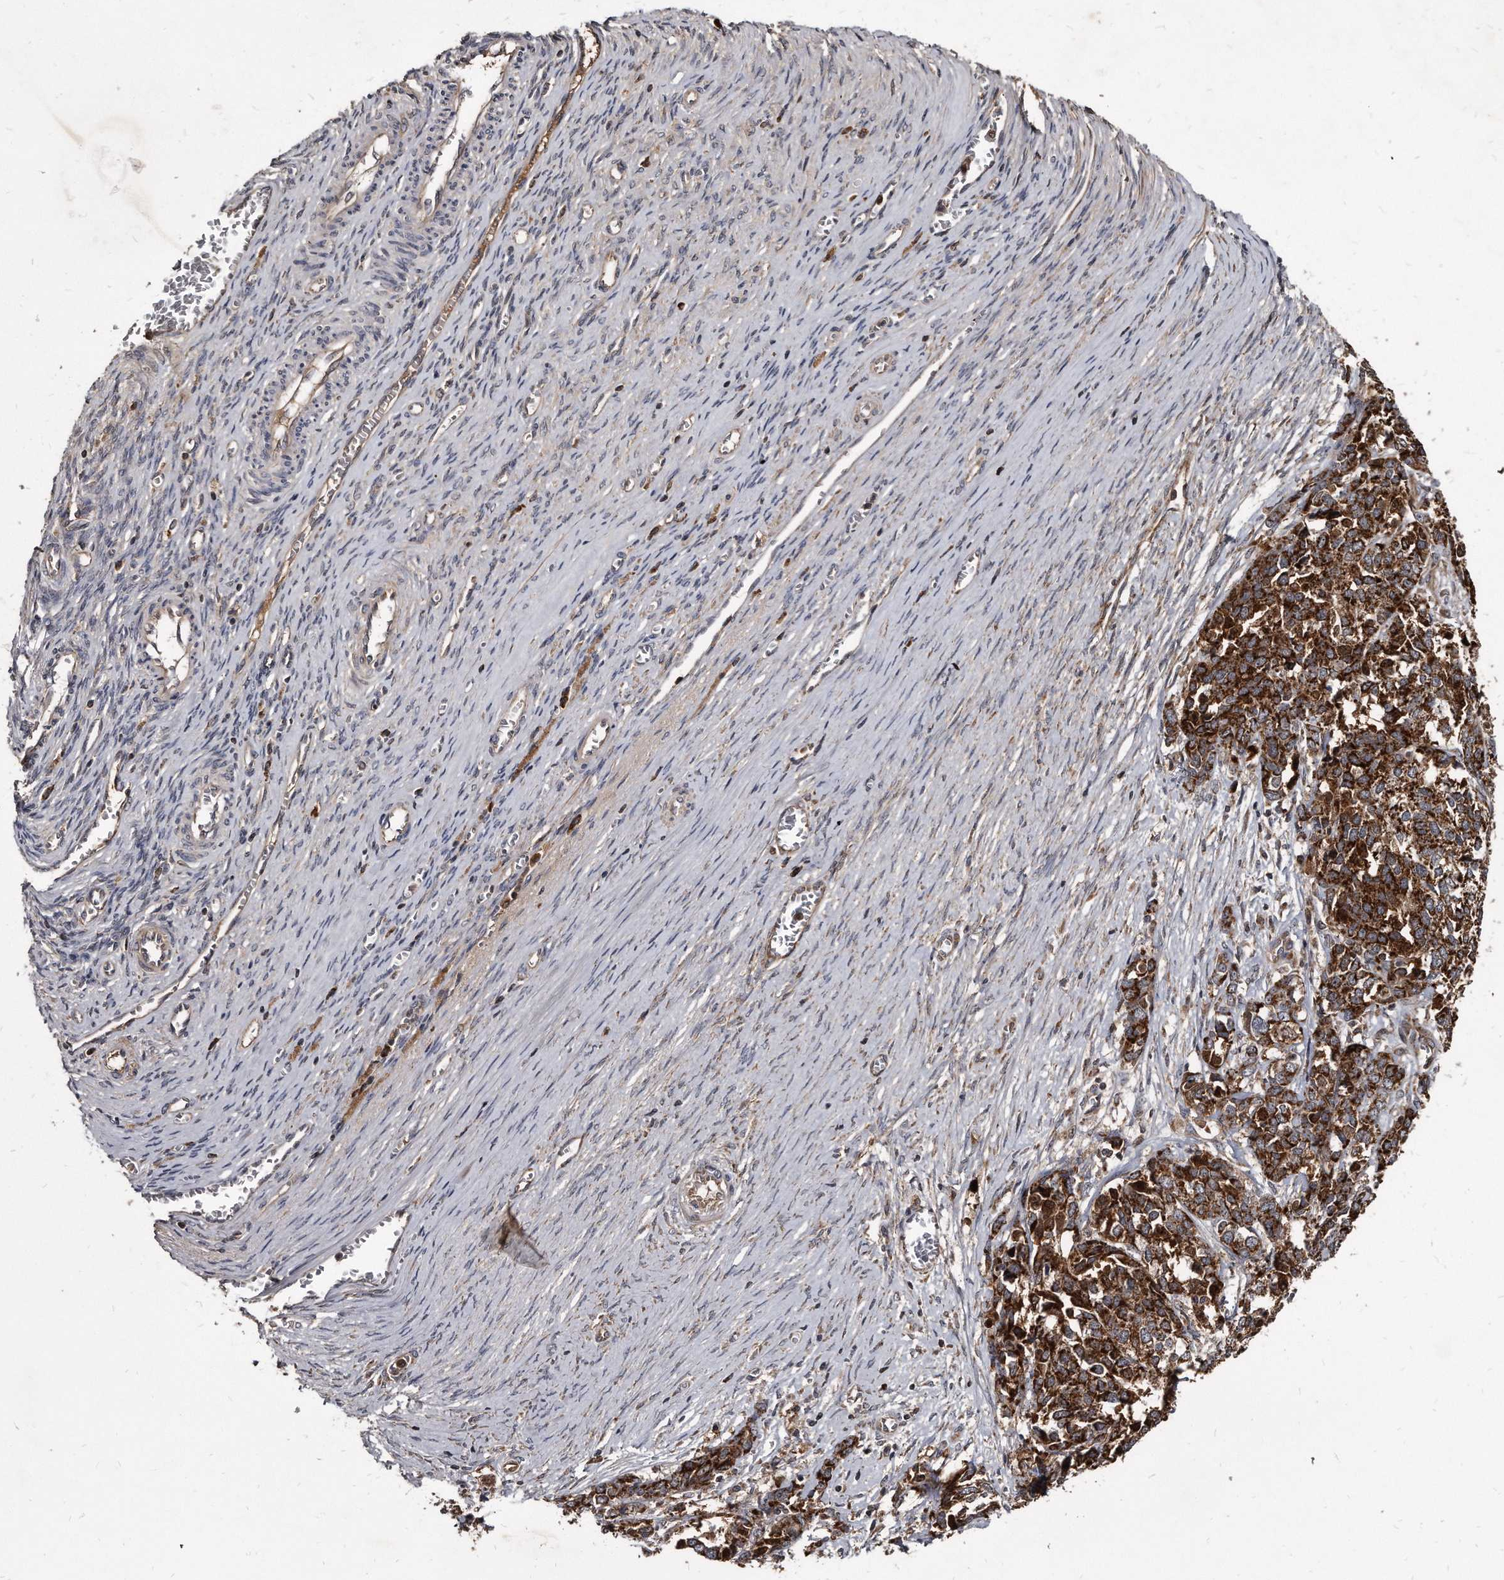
{"staining": {"intensity": "strong", "quantity": ">75%", "location": "cytoplasmic/membranous"}, "tissue": "ovarian cancer", "cell_type": "Tumor cells", "image_type": "cancer", "snomed": [{"axis": "morphology", "description": "Cystadenocarcinoma, serous, NOS"}, {"axis": "topography", "description": "Ovary"}], "caption": "Serous cystadenocarcinoma (ovarian) stained with immunohistochemistry demonstrates strong cytoplasmic/membranous expression in approximately >75% of tumor cells.", "gene": "FAM136A", "patient": {"sex": "female", "age": 44}}